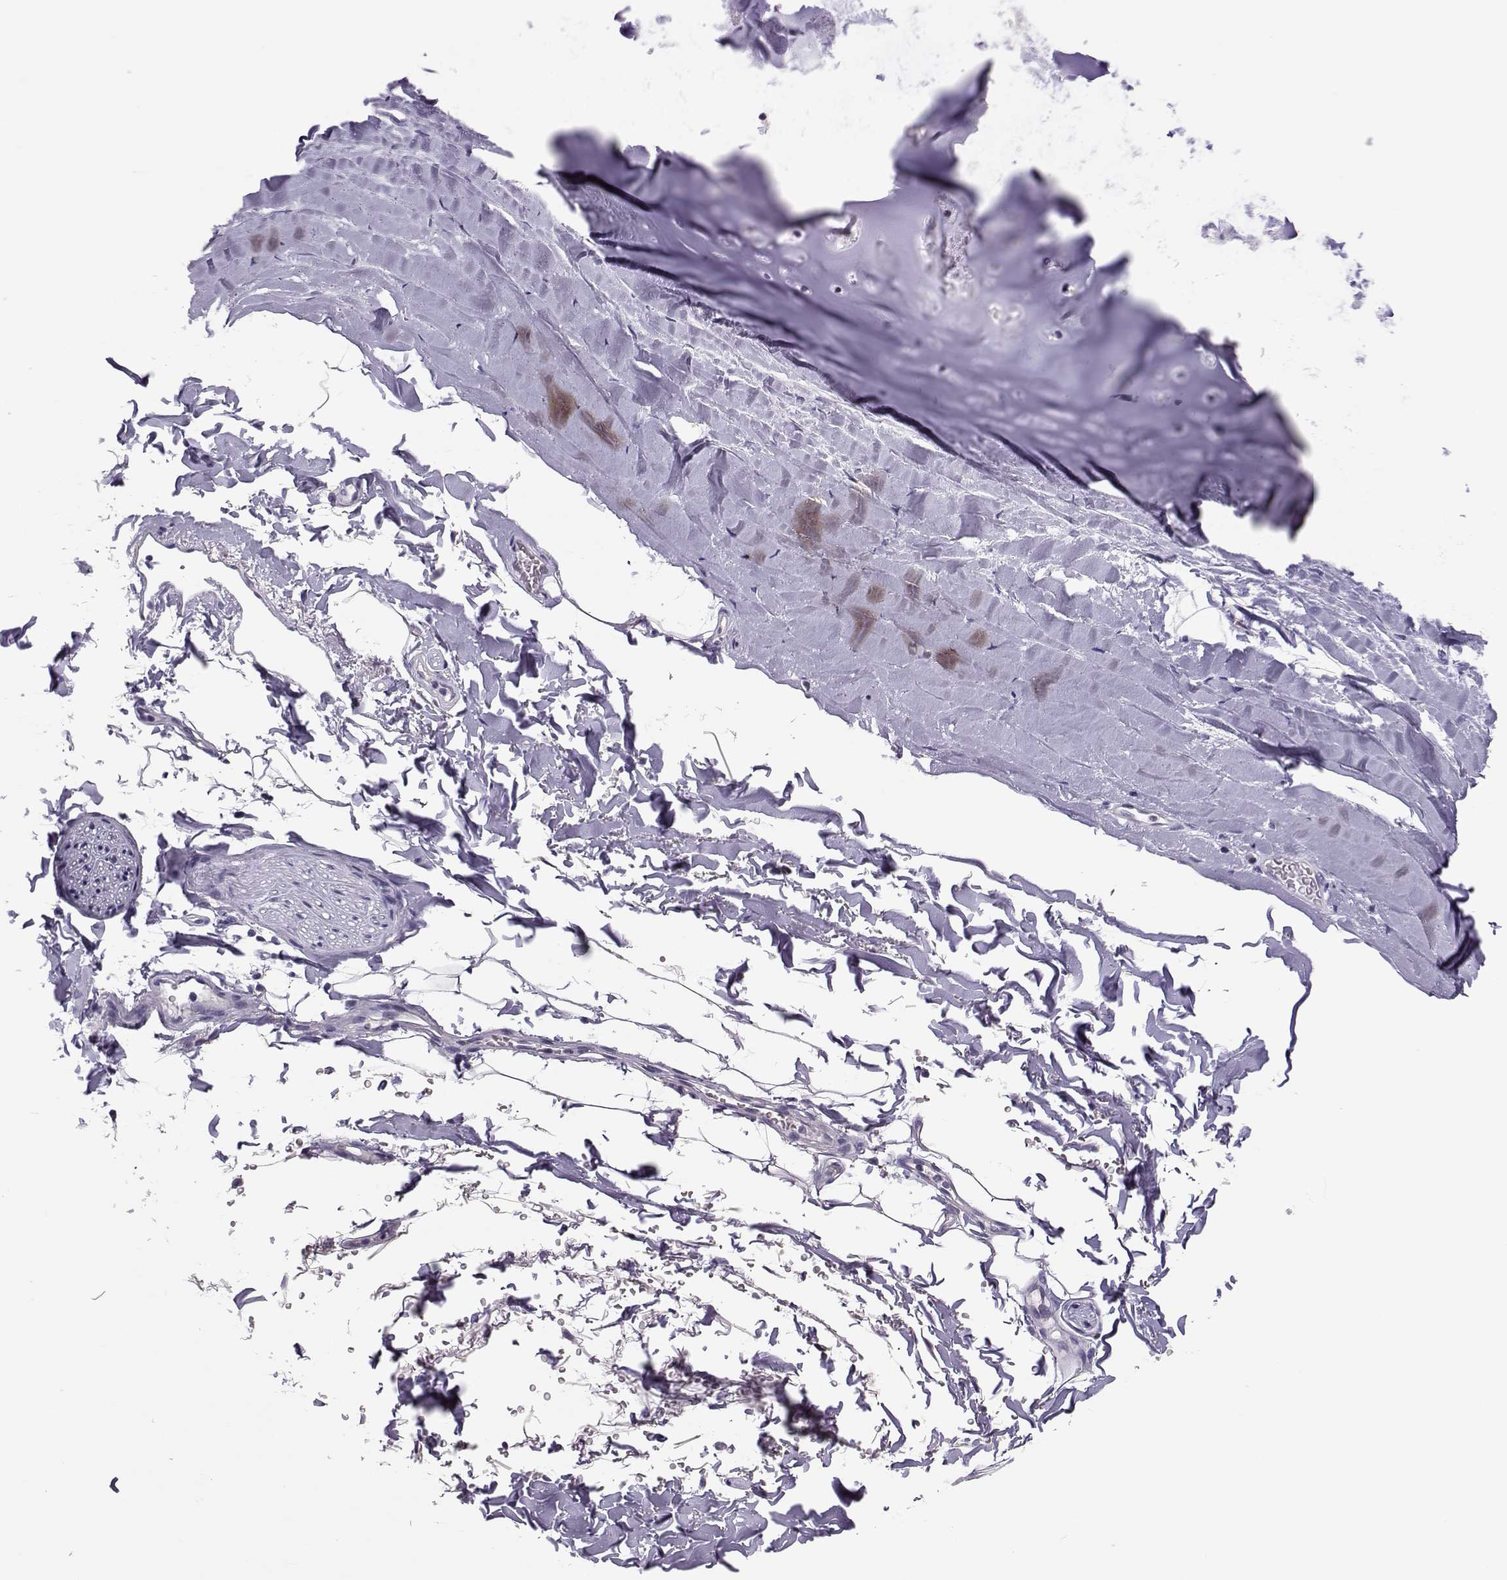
{"staining": {"intensity": "negative", "quantity": "none", "location": "none"}, "tissue": "adipose tissue", "cell_type": "Adipocytes", "image_type": "normal", "snomed": [{"axis": "morphology", "description": "Normal tissue, NOS"}, {"axis": "topography", "description": "Lymph node"}, {"axis": "topography", "description": "Bronchus"}], "caption": "Adipocytes are negative for protein expression in unremarkable human adipose tissue. Brightfield microscopy of immunohistochemistry stained with DAB (3,3'-diaminobenzidine) (brown) and hematoxylin (blue), captured at high magnification.", "gene": "DNAAF1", "patient": {"sex": "female", "age": 70}}